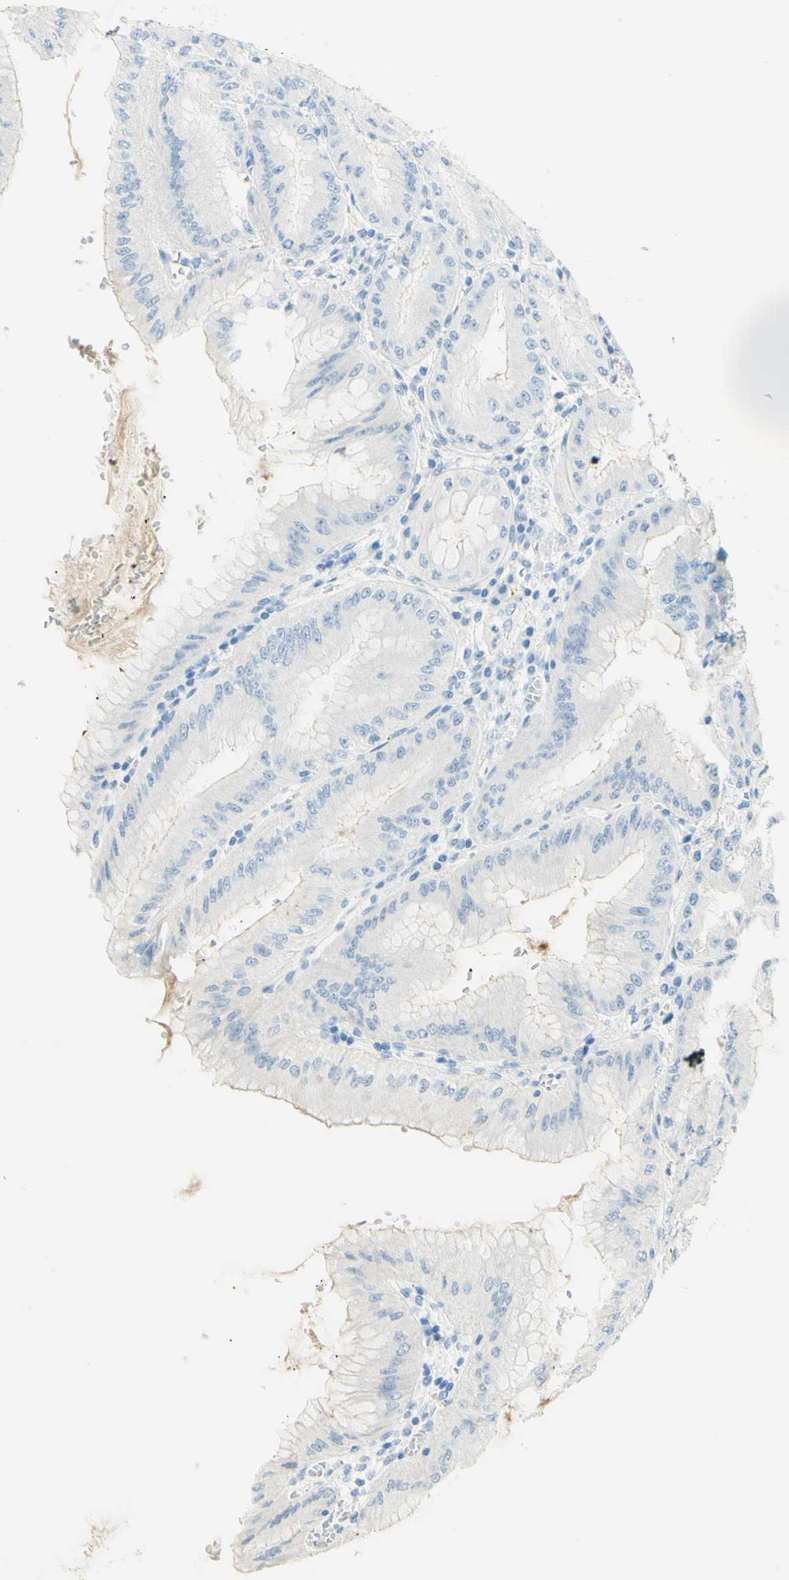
{"staining": {"intensity": "weak", "quantity": "<25%", "location": "cytoplasmic/membranous"}, "tissue": "stomach", "cell_type": "Glandular cells", "image_type": "normal", "snomed": [{"axis": "morphology", "description": "Normal tissue, NOS"}, {"axis": "topography", "description": "Stomach, lower"}], "caption": "High magnification brightfield microscopy of benign stomach stained with DAB (3,3'-diaminobenzidine) (brown) and counterstained with hematoxylin (blue): glandular cells show no significant positivity.", "gene": "TMEM132D", "patient": {"sex": "male", "age": 71}}